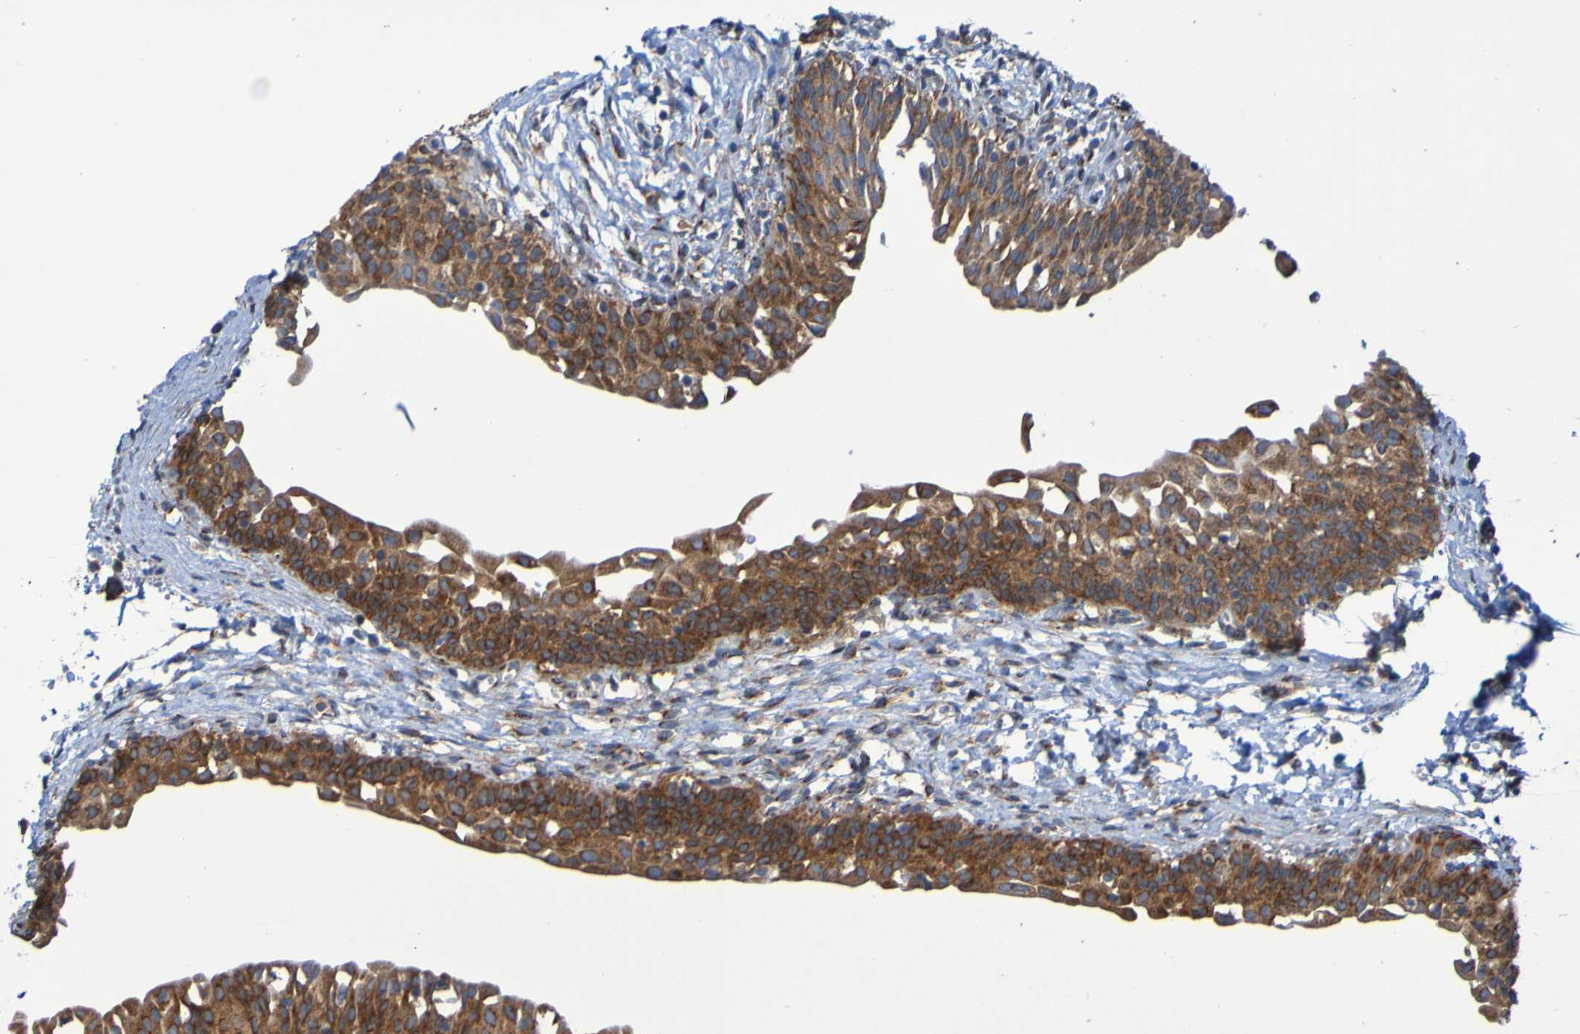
{"staining": {"intensity": "moderate", "quantity": ">75%", "location": "cytoplasmic/membranous"}, "tissue": "urinary bladder", "cell_type": "Urothelial cells", "image_type": "normal", "snomed": [{"axis": "morphology", "description": "Normal tissue, NOS"}, {"axis": "topography", "description": "Urinary bladder"}], "caption": "Immunohistochemistry (IHC) photomicrograph of benign human urinary bladder stained for a protein (brown), which displays medium levels of moderate cytoplasmic/membranous expression in approximately >75% of urothelial cells.", "gene": "FKBP3", "patient": {"sex": "male", "age": 55}}